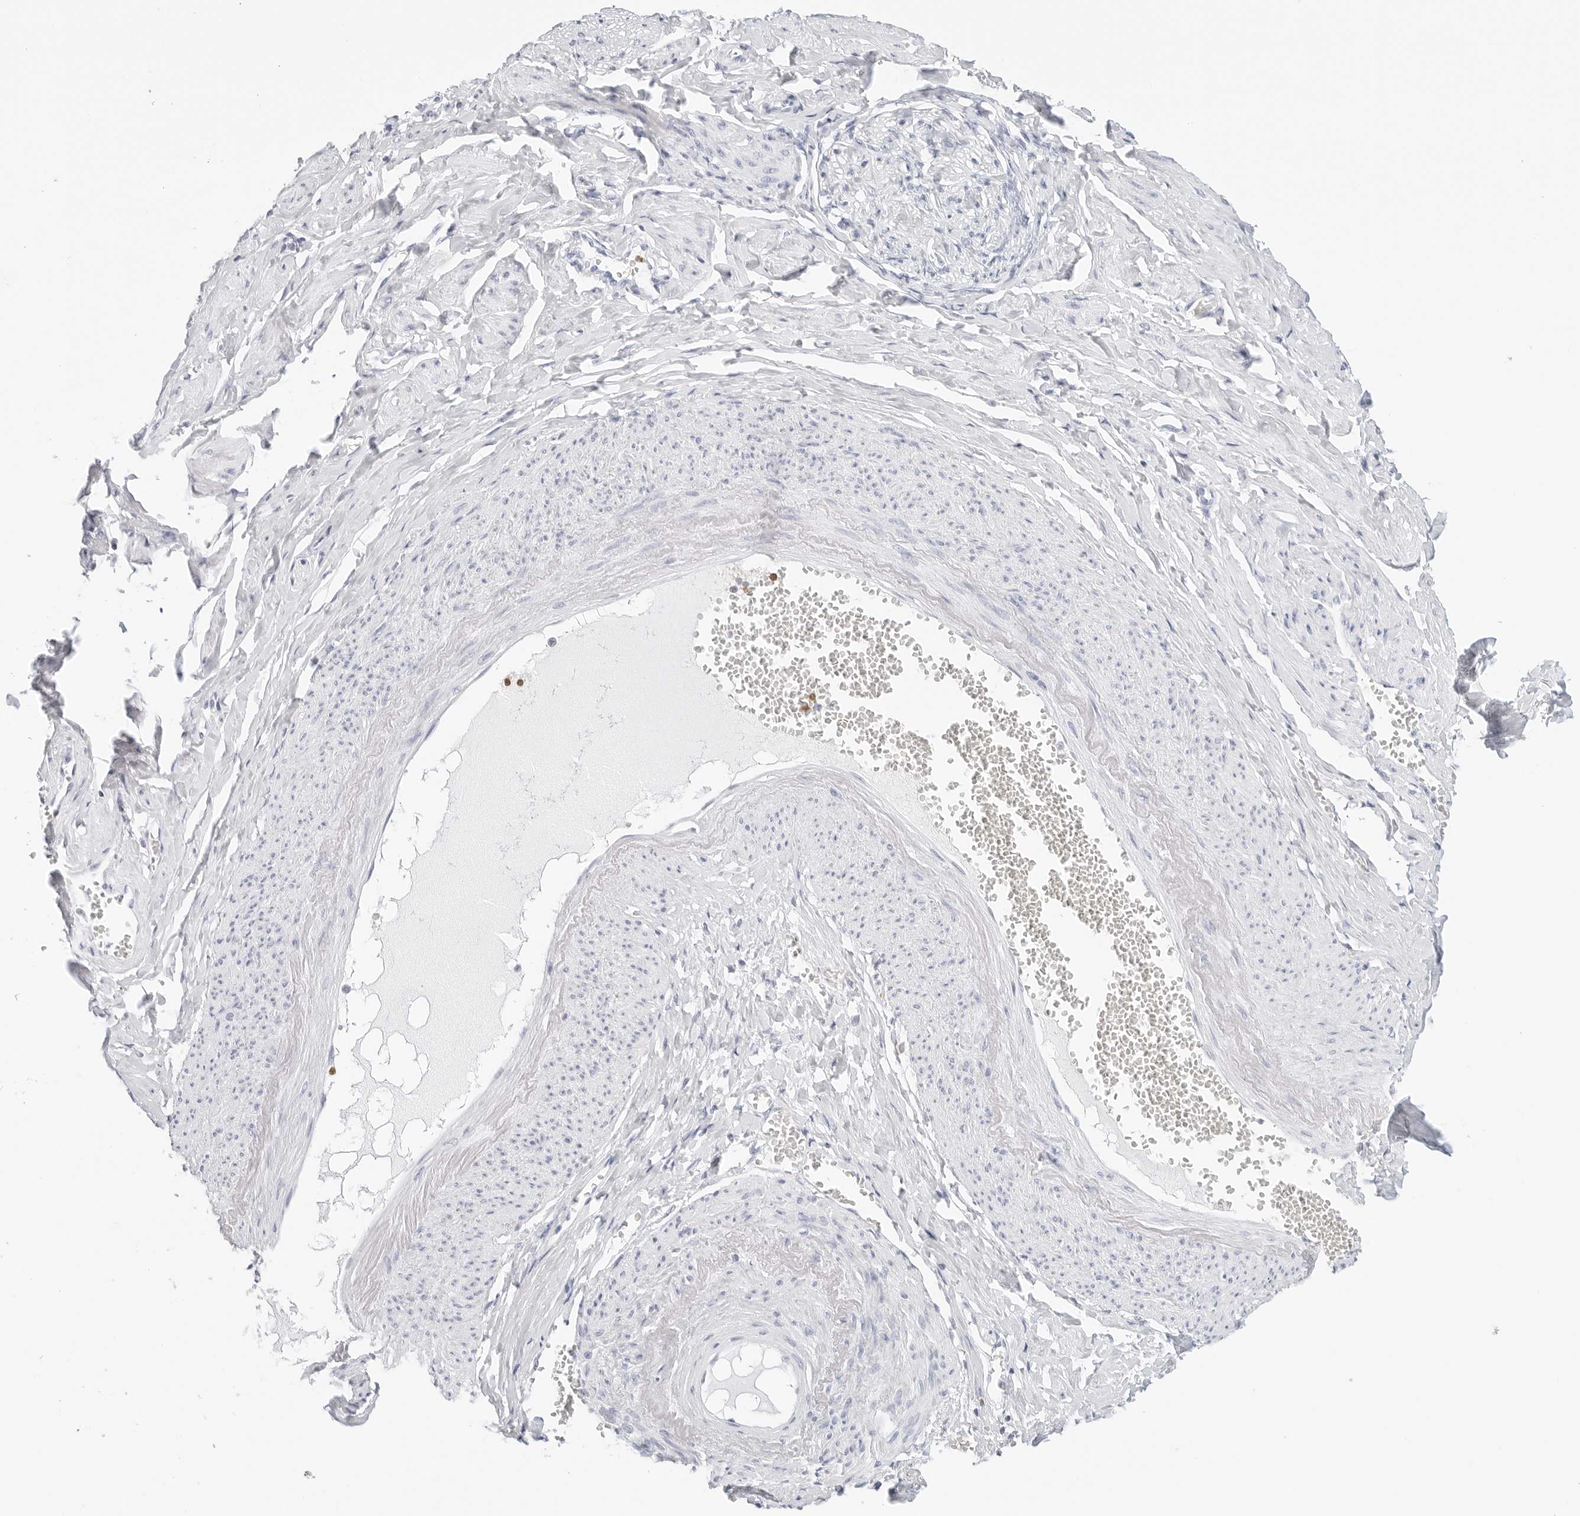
{"staining": {"intensity": "weak", "quantity": "<25%", "location": "cytoplasmic/membranous"}, "tissue": "adipose tissue", "cell_type": "Adipocytes", "image_type": "normal", "snomed": [{"axis": "morphology", "description": "Normal tissue, NOS"}, {"axis": "topography", "description": "Vascular tissue"}, {"axis": "topography", "description": "Fallopian tube"}, {"axis": "topography", "description": "Ovary"}], "caption": "Immunohistochemistry of normal adipose tissue exhibits no positivity in adipocytes.", "gene": "SLC9A3R1", "patient": {"sex": "female", "age": 67}}